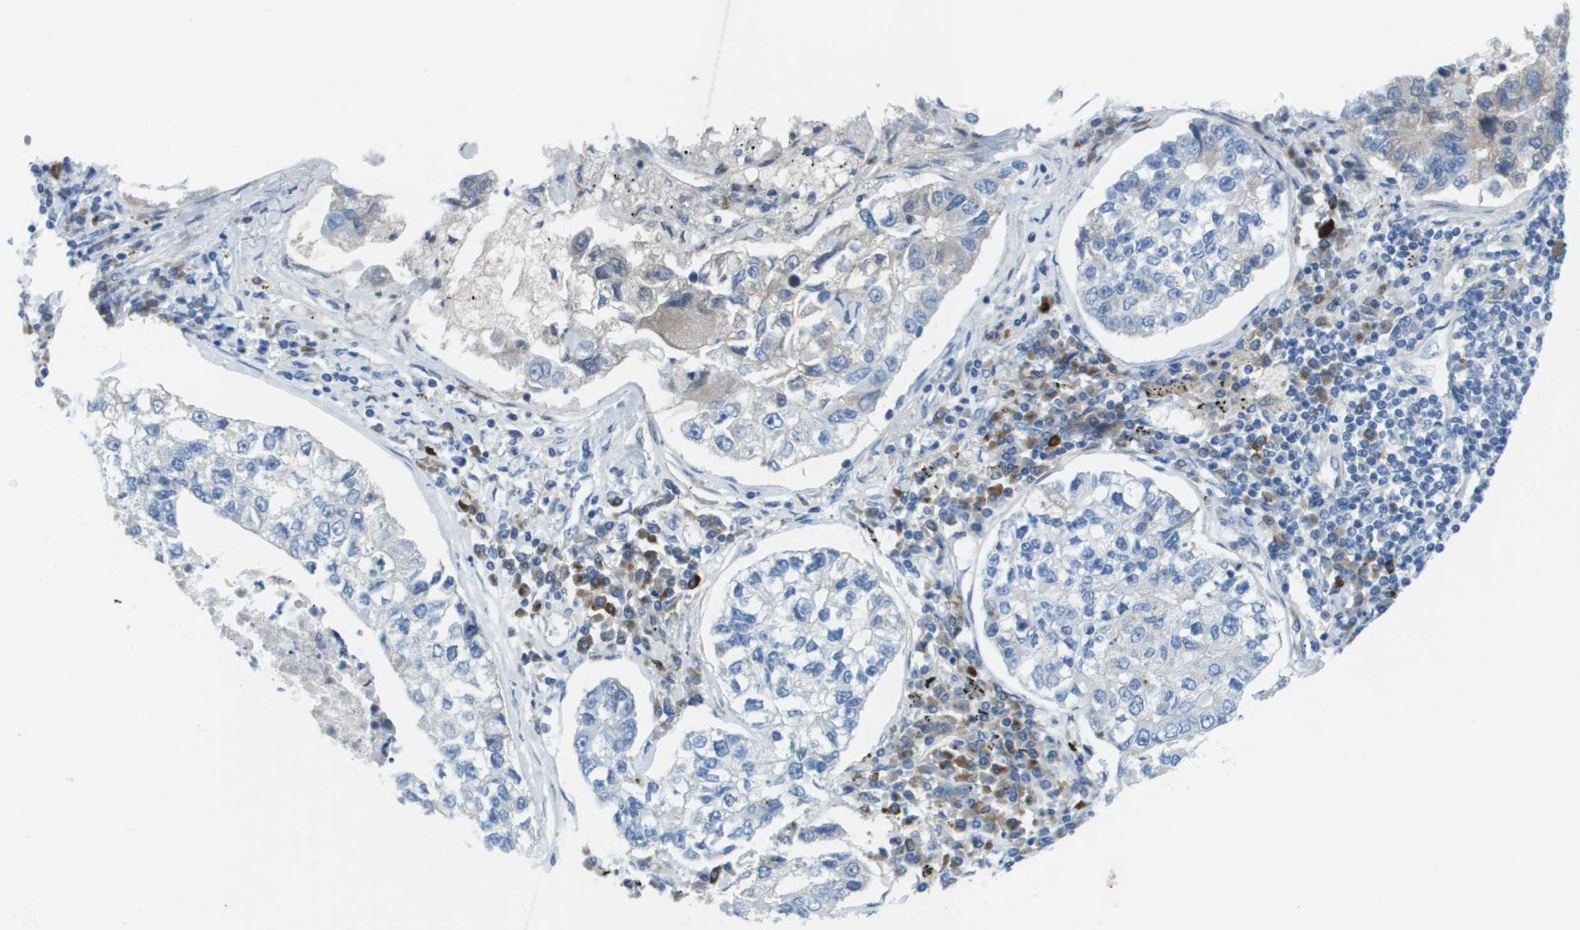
{"staining": {"intensity": "negative", "quantity": "none", "location": "none"}, "tissue": "lung cancer", "cell_type": "Tumor cells", "image_type": "cancer", "snomed": [{"axis": "morphology", "description": "Adenocarcinoma, NOS"}, {"axis": "topography", "description": "Lung"}], "caption": "High power microscopy photomicrograph of an immunohistochemistry (IHC) image of lung adenocarcinoma, revealing no significant staining in tumor cells.", "gene": "GPR18", "patient": {"sex": "male", "age": 49}}